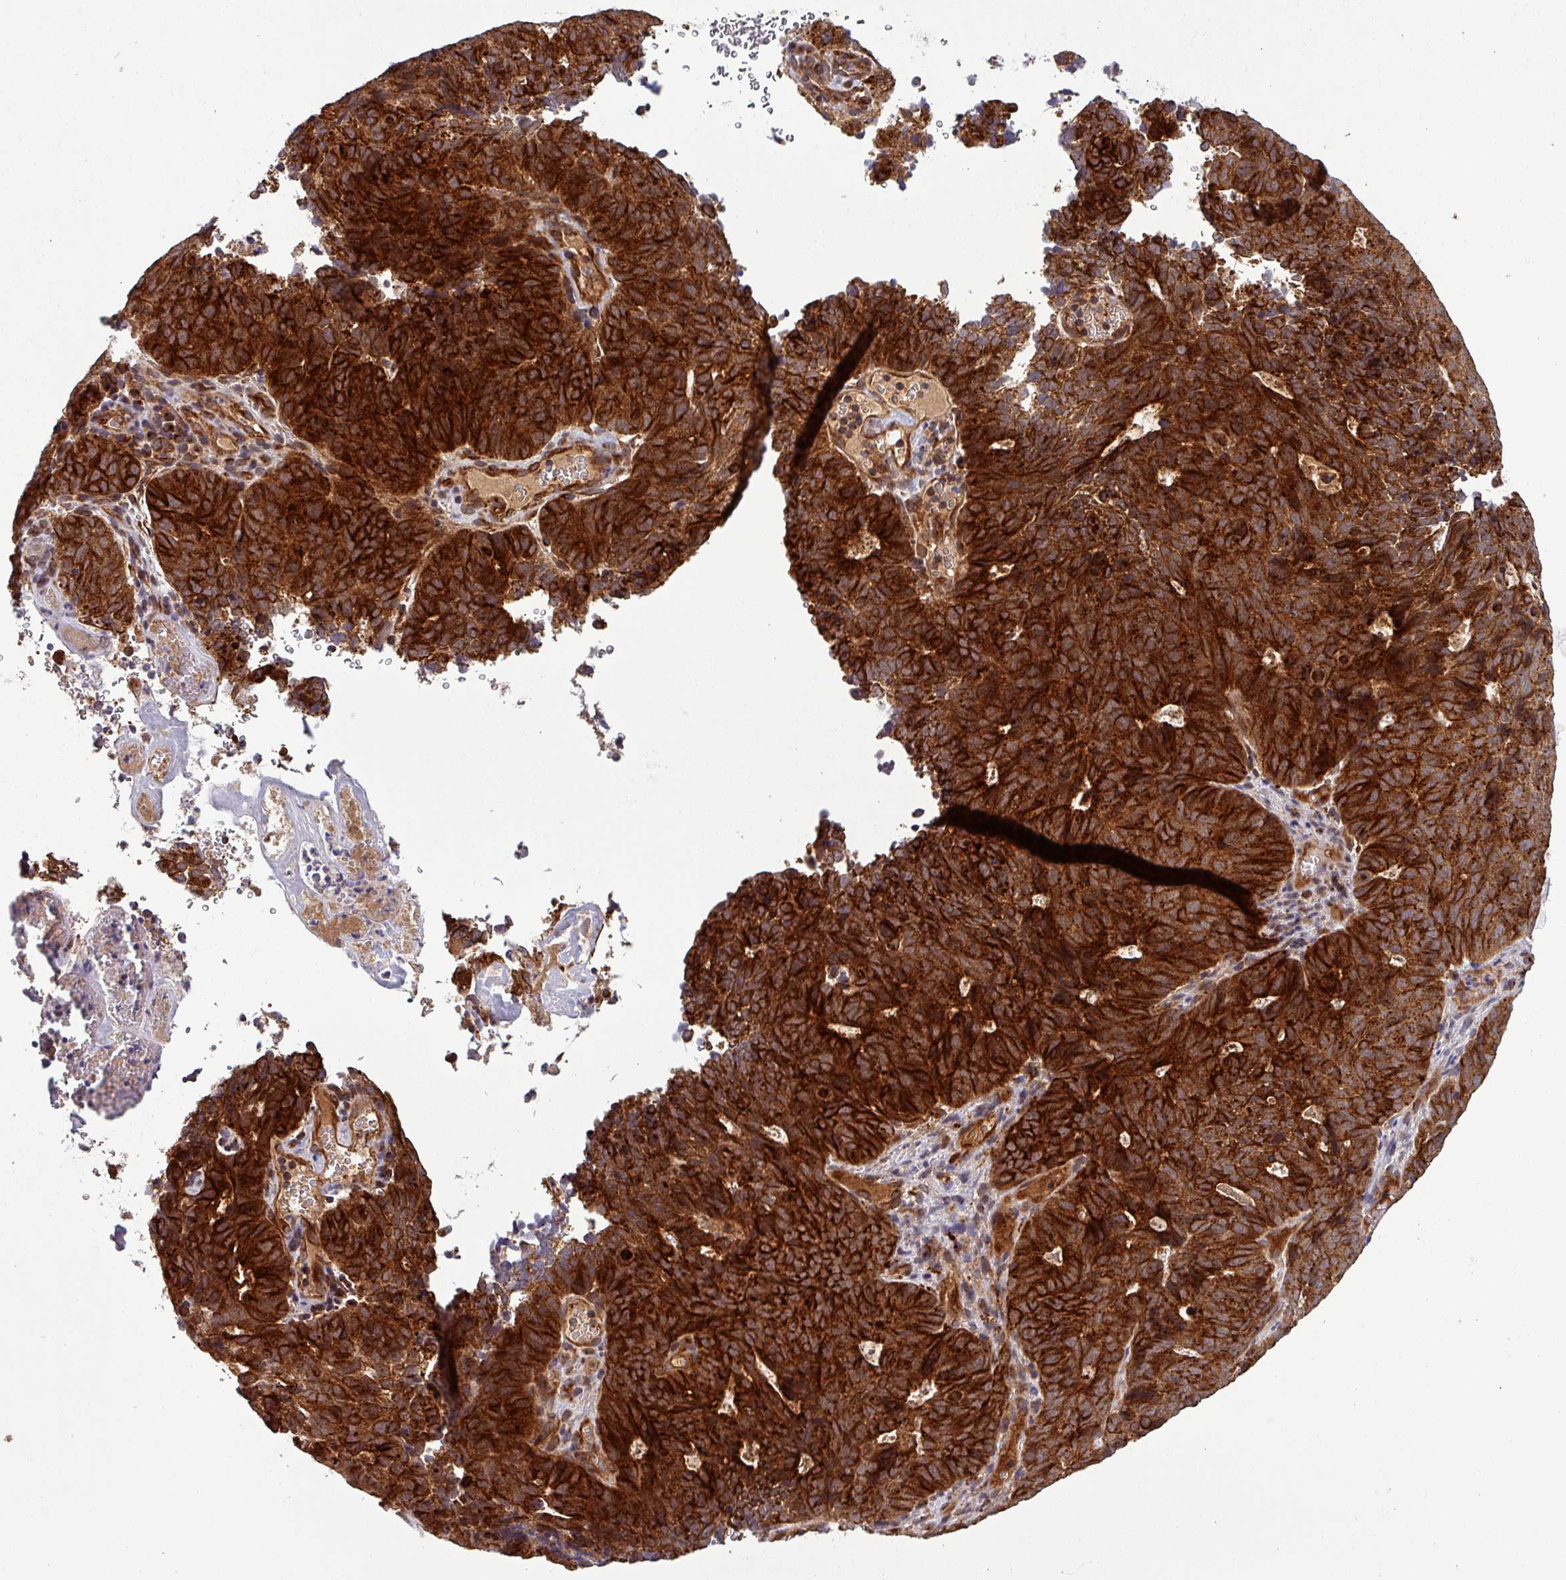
{"staining": {"intensity": "strong", "quantity": ">75%", "location": "cytoplasmic/membranous"}, "tissue": "cervical cancer", "cell_type": "Tumor cells", "image_type": "cancer", "snomed": [{"axis": "morphology", "description": "Adenocarcinoma, NOS"}, {"axis": "topography", "description": "Cervix"}], "caption": "Immunohistochemistry (IHC) photomicrograph of cervical cancer stained for a protein (brown), which reveals high levels of strong cytoplasmic/membranous staining in about >75% of tumor cells.", "gene": "PUS1", "patient": {"sex": "female", "age": 38}}